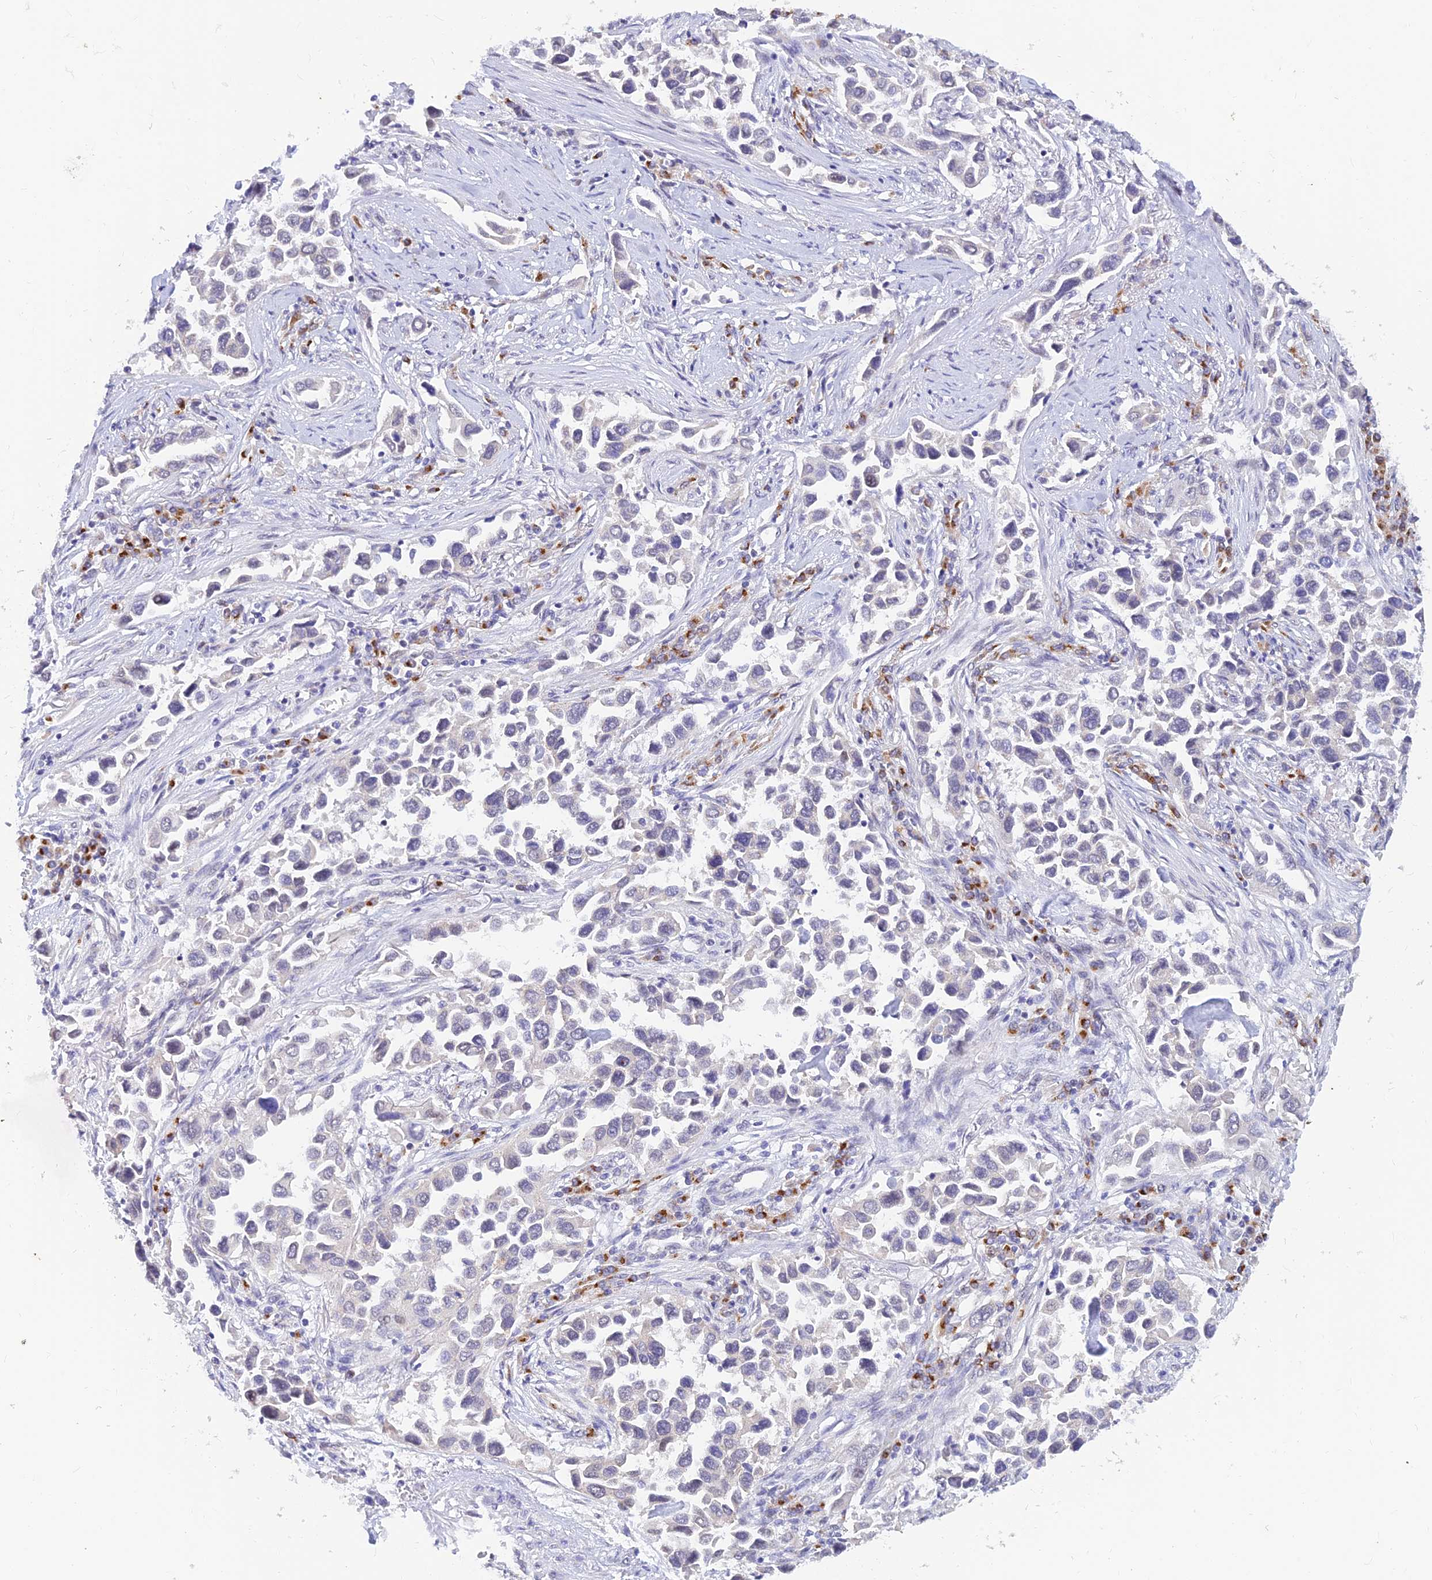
{"staining": {"intensity": "negative", "quantity": "none", "location": "none"}, "tissue": "lung cancer", "cell_type": "Tumor cells", "image_type": "cancer", "snomed": [{"axis": "morphology", "description": "Adenocarcinoma, NOS"}, {"axis": "topography", "description": "Lung"}], "caption": "Tumor cells are negative for protein expression in human lung cancer.", "gene": "INKA1", "patient": {"sex": "female", "age": 76}}